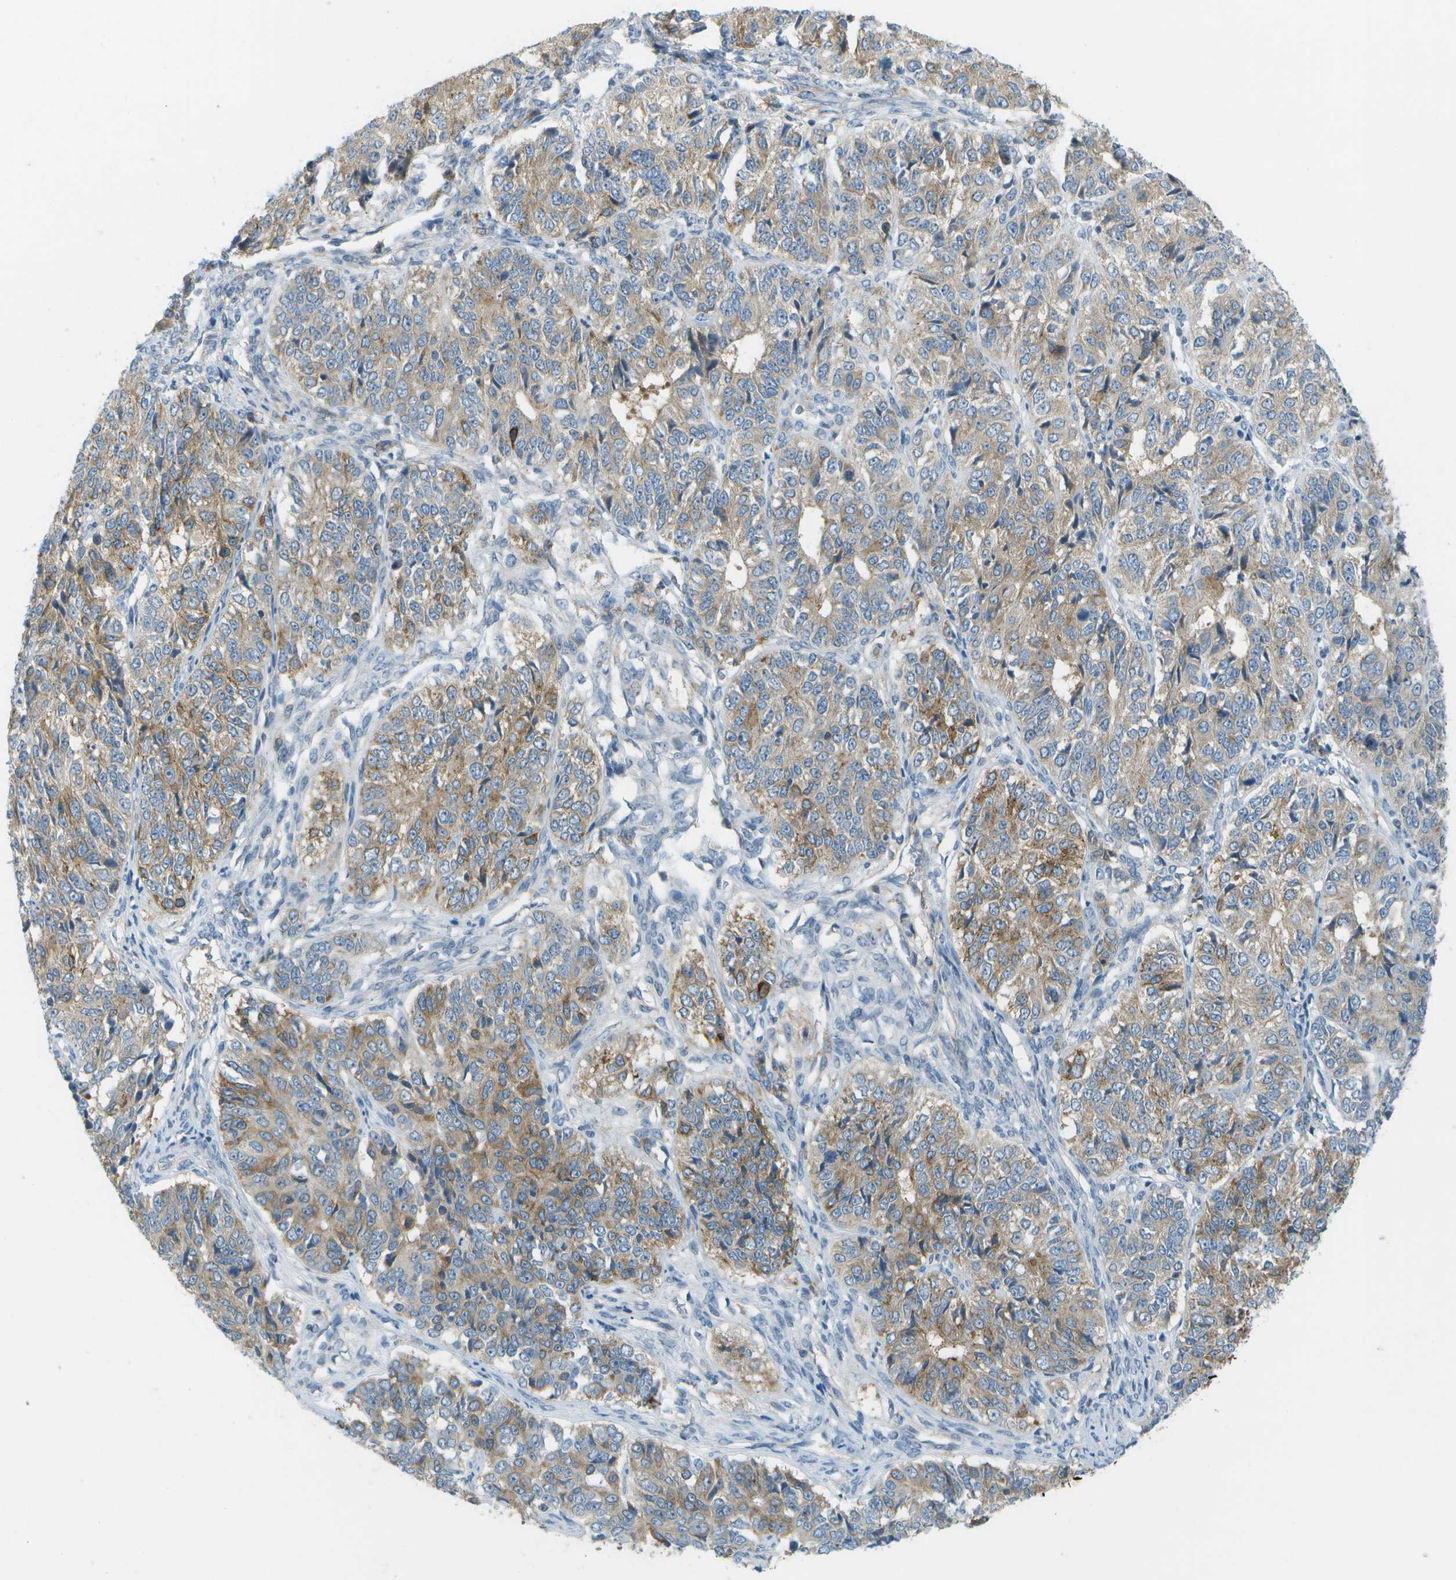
{"staining": {"intensity": "weak", "quantity": "25%-75%", "location": "cytoplasmic/membranous"}, "tissue": "ovarian cancer", "cell_type": "Tumor cells", "image_type": "cancer", "snomed": [{"axis": "morphology", "description": "Carcinoma, endometroid"}, {"axis": "topography", "description": "Ovary"}], "caption": "This micrograph reveals ovarian cancer stained with immunohistochemistry (IHC) to label a protein in brown. The cytoplasmic/membranous of tumor cells show weak positivity for the protein. Nuclei are counter-stained blue.", "gene": "WNK2", "patient": {"sex": "female", "age": 51}}